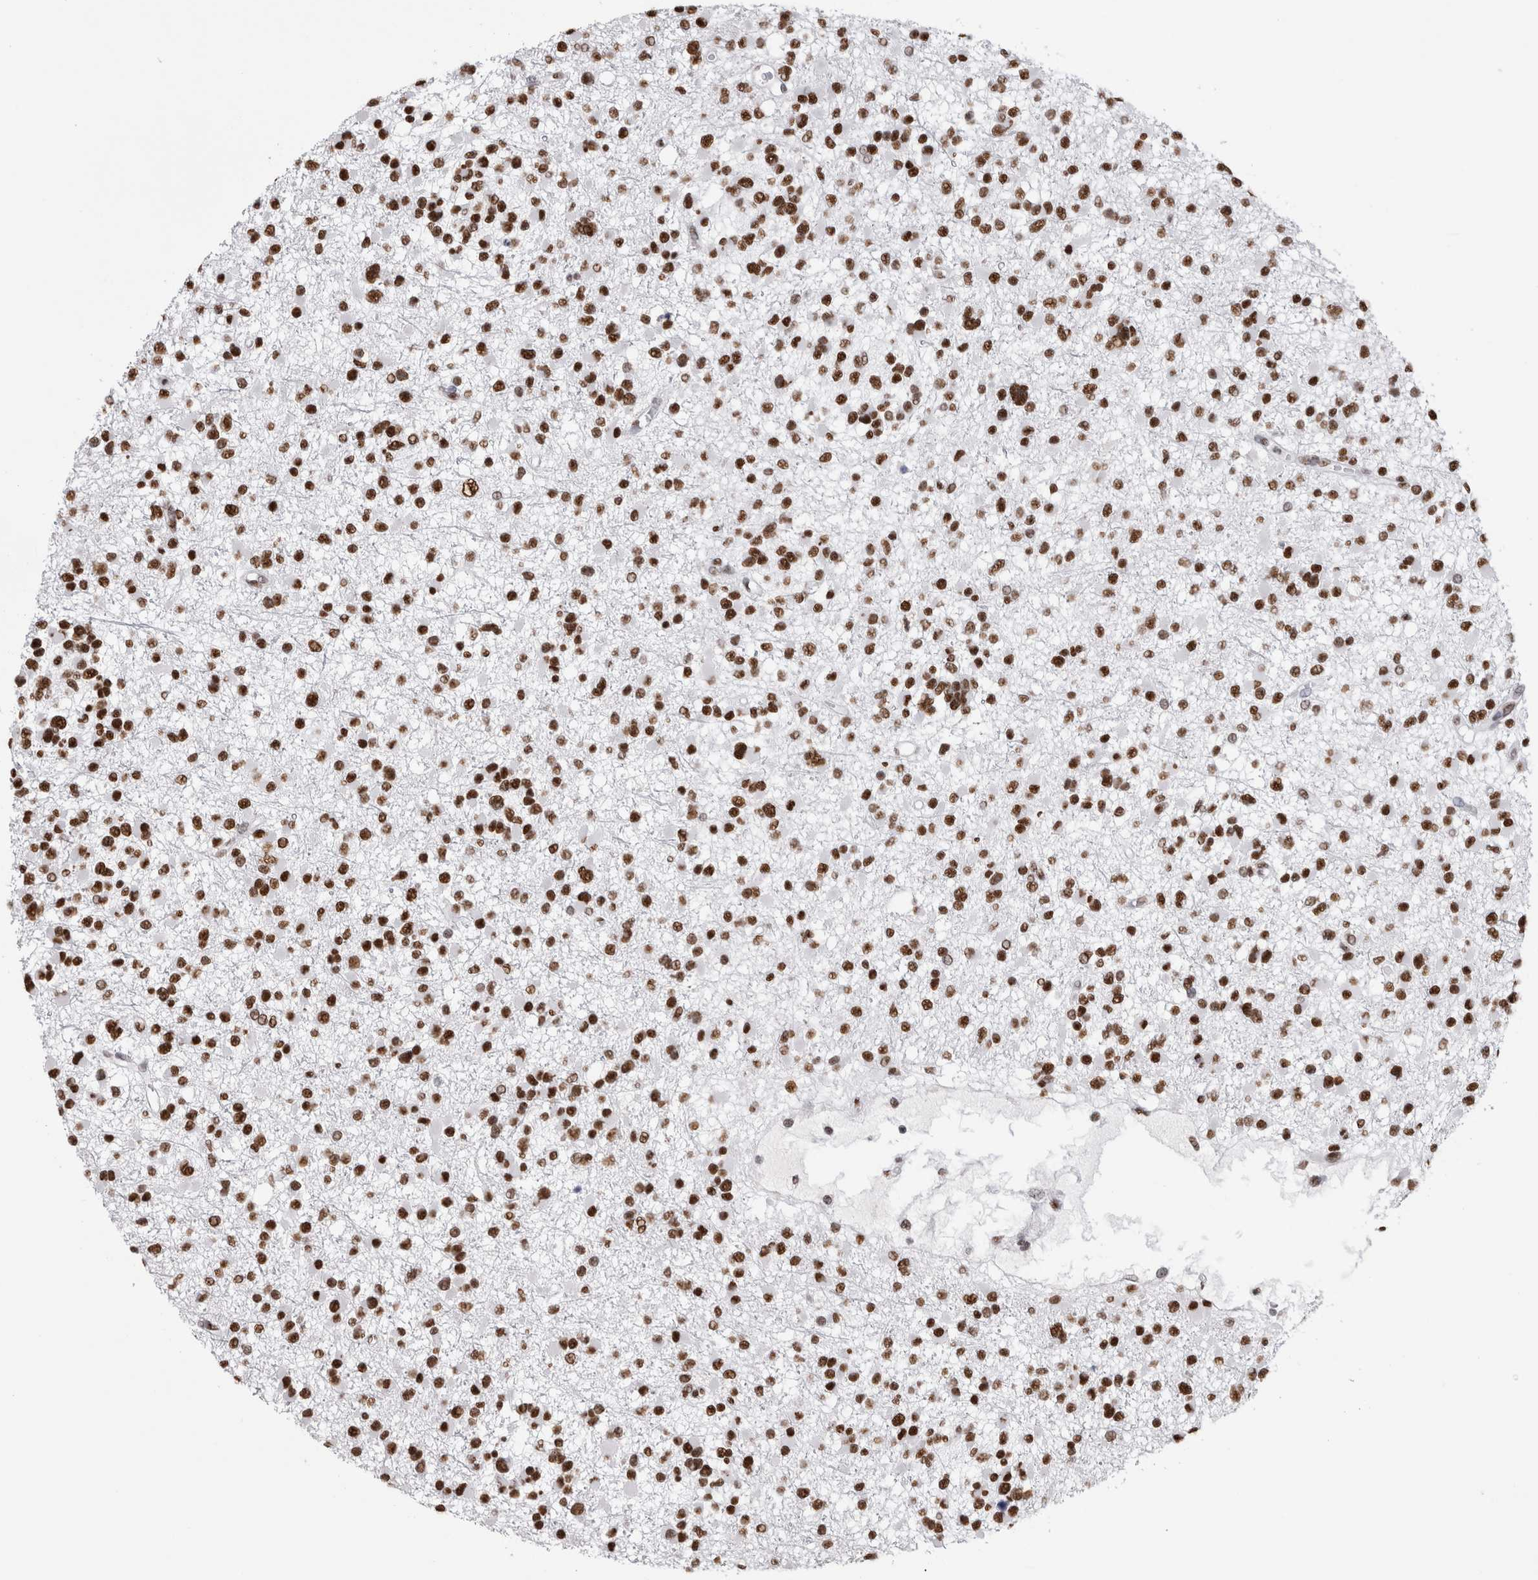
{"staining": {"intensity": "strong", "quantity": ">75%", "location": "nuclear"}, "tissue": "glioma", "cell_type": "Tumor cells", "image_type": "cancer", "snomed": [{"axis": "morphology", "description": "Glioma, malignant, Low grade"}, {"axis": "topography", "description": "Brain"}], "caption": "Brown immunohistochemical staining in human low-grade glioma (malignant) demonstrates strong nuclear positivity in approximately >75% of tumor cells.", "gene": "ALPK3", "patient": {"sex": "female", "age": 22}}